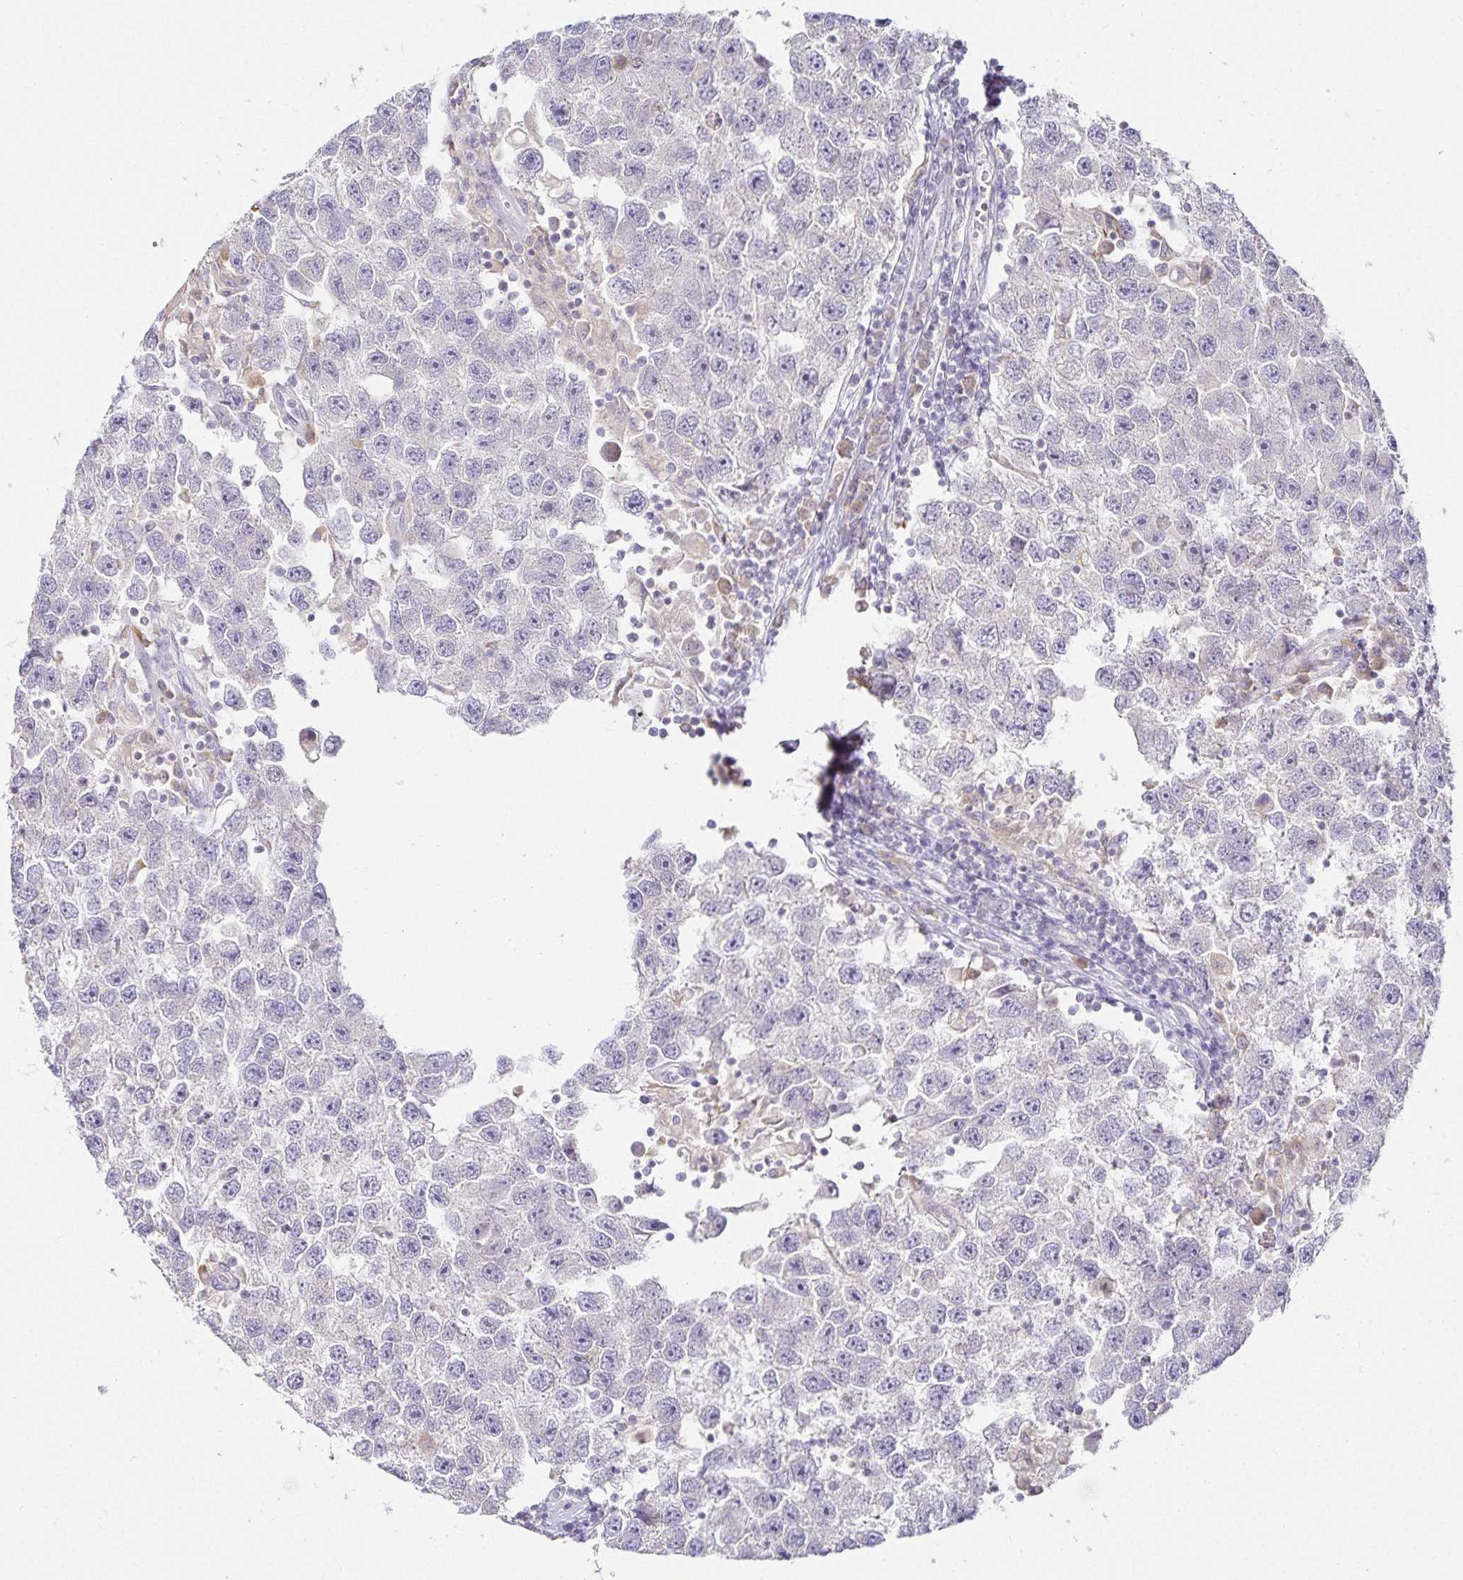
{"staining": {"intensity": "negative", "quantity": "none", "location": "none"}, "tissue": "testis cancer", "cell_type": "Tumor cells", "image_type": "cancer", "snomed": [{"axis": "morphology", "description": "Seminoma, NOS"}, {"axis": "topography", "description": "Testis"}], "caption": "Histopathology image shows no protein staining in tumor cells of testis cancer tissue. (IHC, brightfield microscopy, high magnification).", "gene": "GP2", "patient": {"sex": "male", "age": 26}}